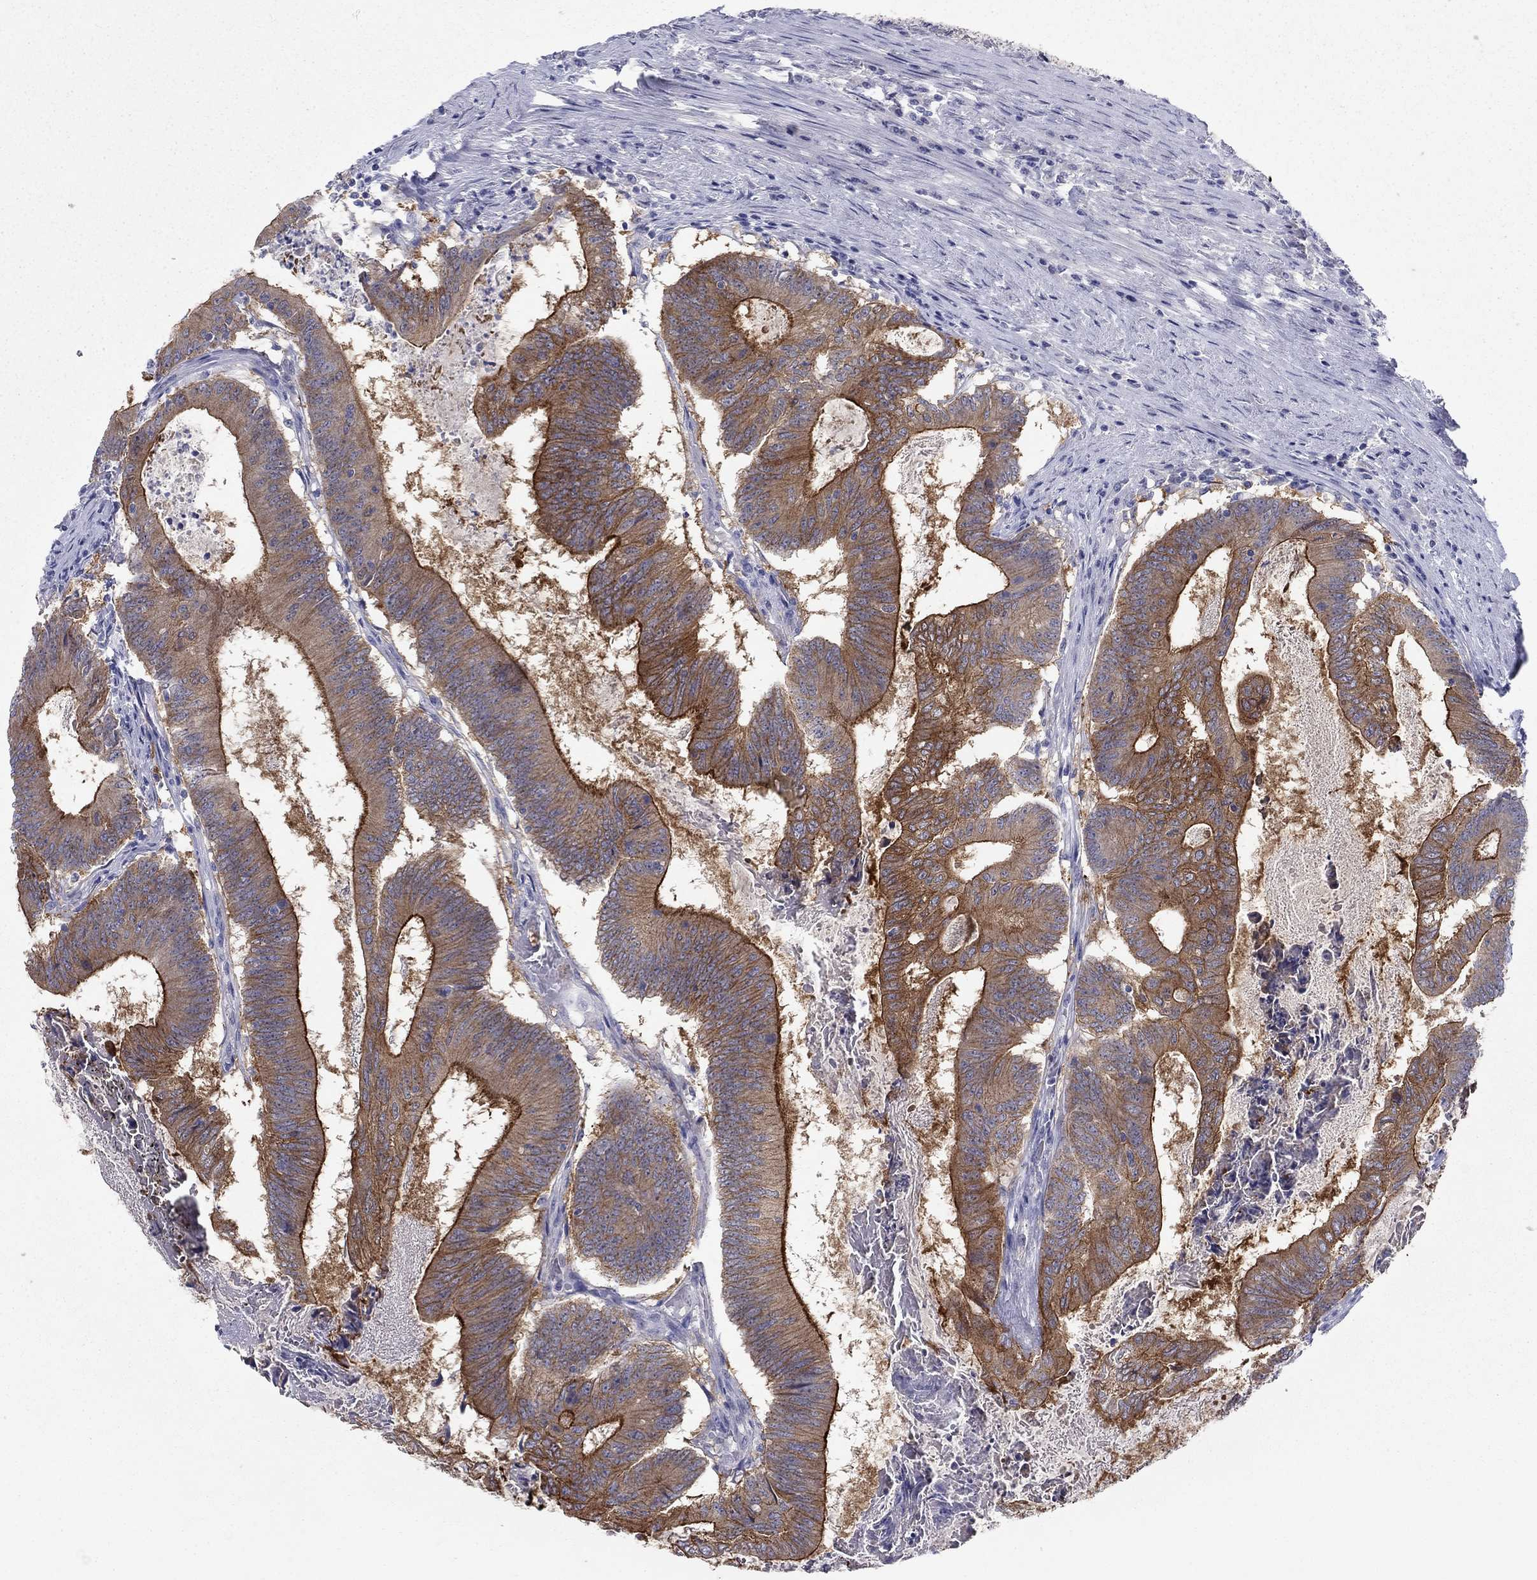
{"staining": {"intensity": "strong", "quantity": "25%-75%", "location": "cytoplasmic/membranous"}, "tissue": "colorectal cancer", "cell_type": "Tumor cells", "image_type": "cancer", "snomed": [{"axis": "morphology", "description": "Adenocarcinoma, NOS"}, {"axis": "topography", "description": "Colon"}], "caption": "Immunohistochemistry (IHC) (DAB) staining of human colorectal cancer (adenocarcinoma) reveals strong cytoplasmic/membranous protein staining in about 25%-75% of tumor cells. The protein is stained brown, and the nuclei are stained in blue (DAB (3,3'-diaminobenzidine) IHC with brightfield microscopy, high magnification).", "gene": "PLS1", "patient": {"sex": "female", "age": 70}}